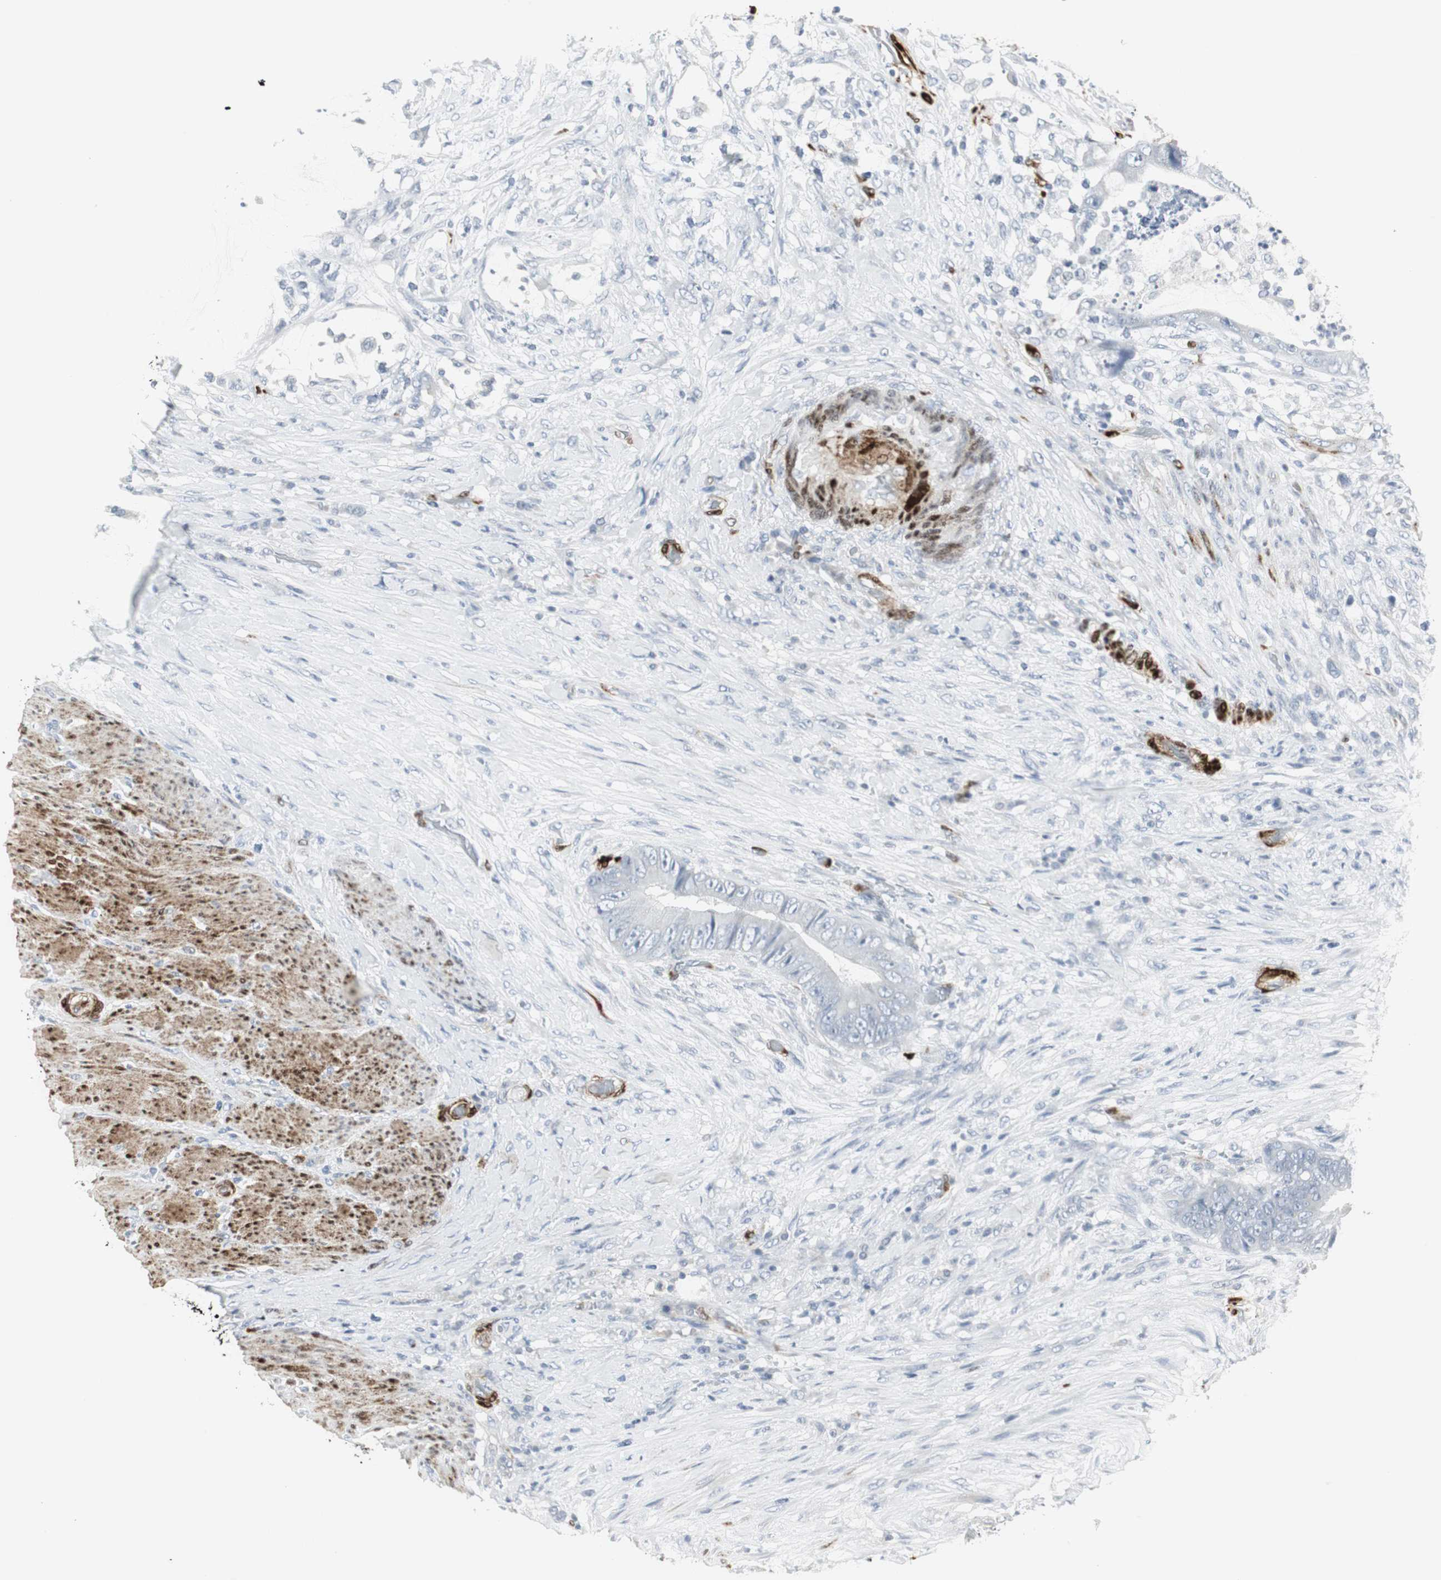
{"staining": {"intensity": "negative", "quantity": "none", "location": "none"}, "tissue": "colorectal cancer", "cell_type": "Tumor cells", "image_type": "cancer", "snomed": [{"axis": "morphology", "description": "Adenocarcinoma, NOS"}, {"axis": "topography", "description": "Rectum"}], "caption": "Tumor cells show no significant protein expression in colorectal cancer.", "gene": "PPP1R14A", "patient": {"sex": "female", "age": 77}}